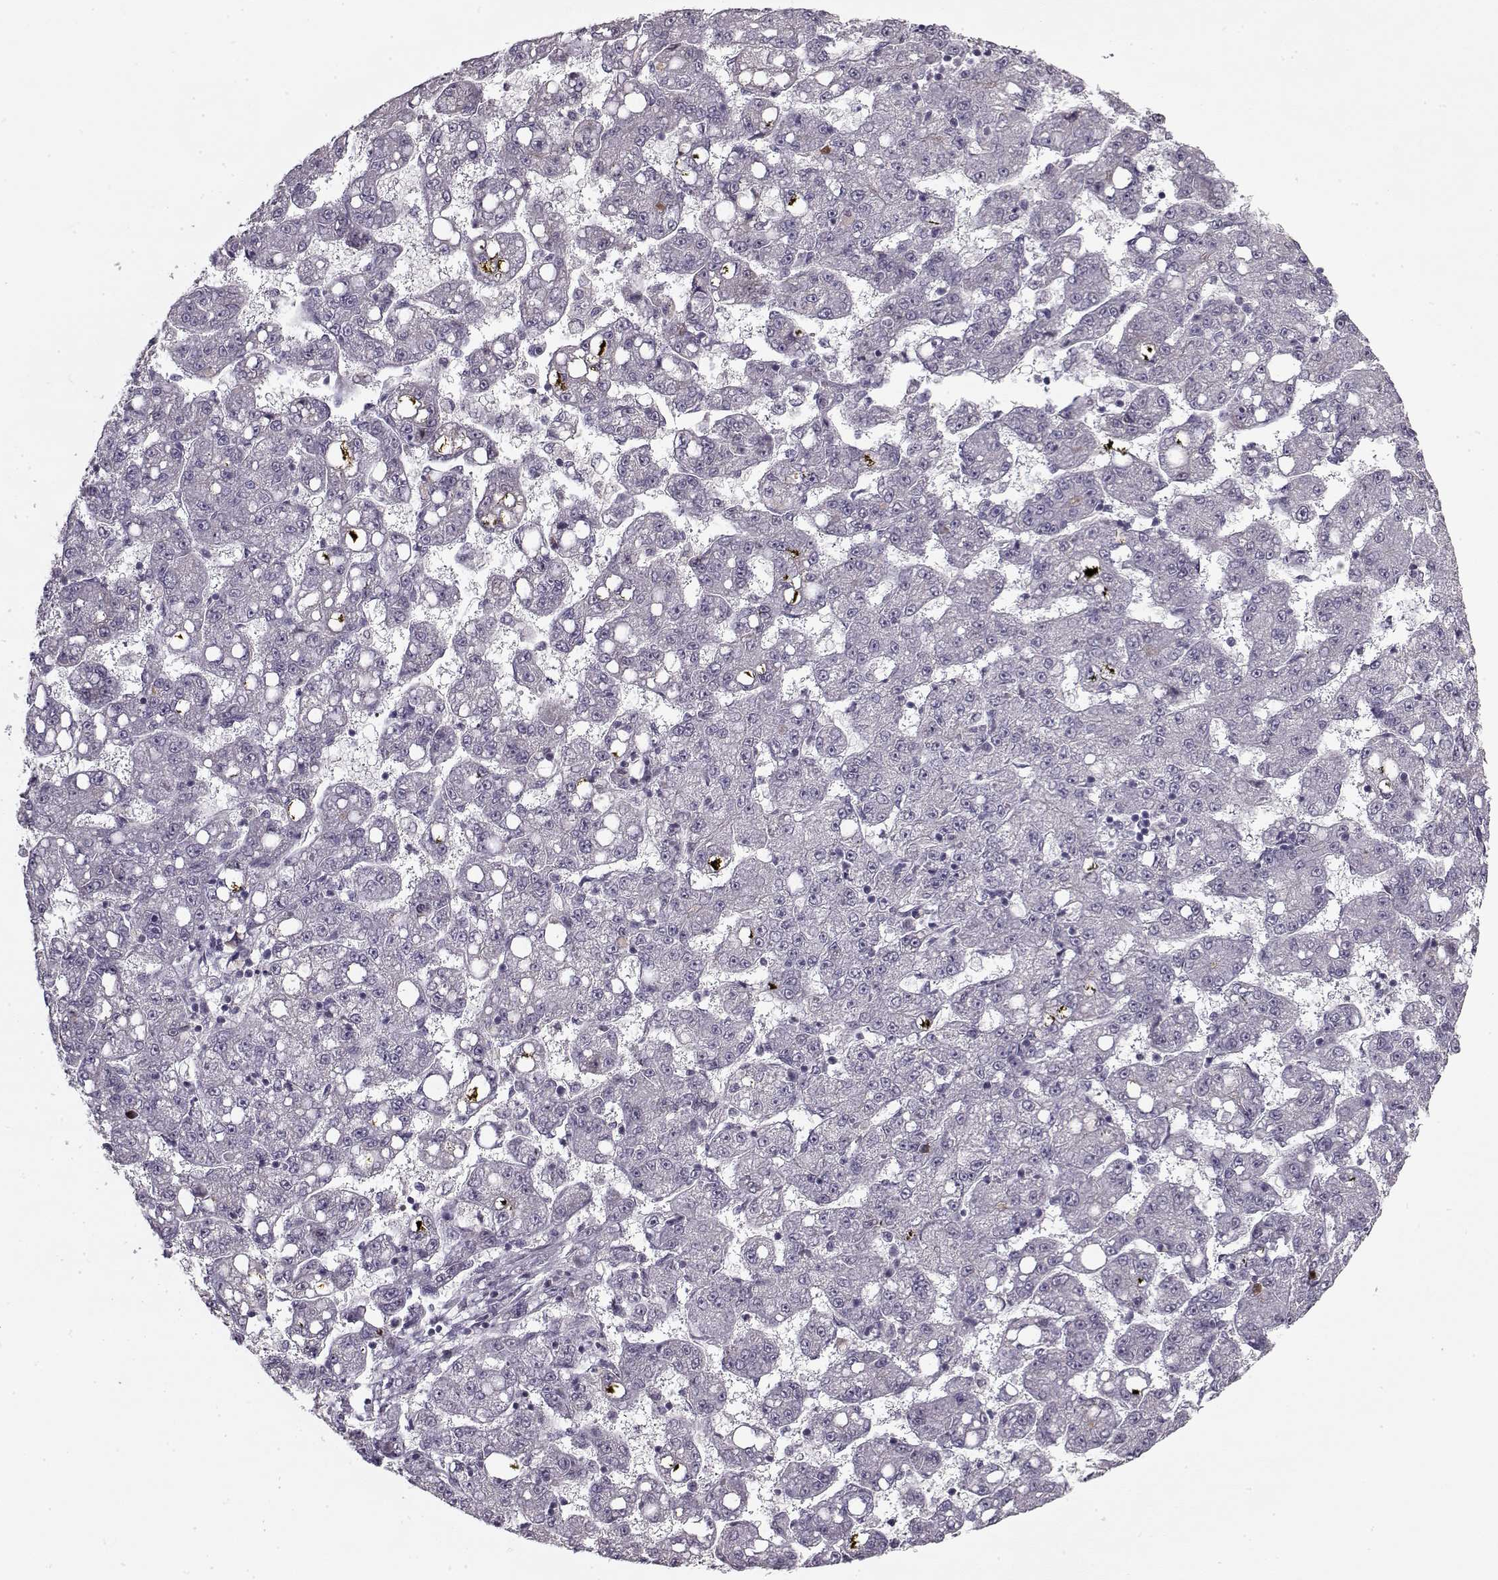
{"staining": {"intensity": "negative", "quantity": "none", "location": "none"}, "tissue": "liver cancer", "cell_type": "Tumor cells", "image_type": "cancer", "snomed": [{"axis": "morphology", "description": "Carcinoma, Hepatocellular, NOS"}, {"axis": "topography", "description": "Liver"}], "caption": "High power microscopy histopathology image of an immunohistochemistry micrograph of liver cancer (hepatocellular carcinoma), revealing no significant expression in tumor cells.", "gene": "KRT9", "patient": {"sex": "female", "age": 65}}